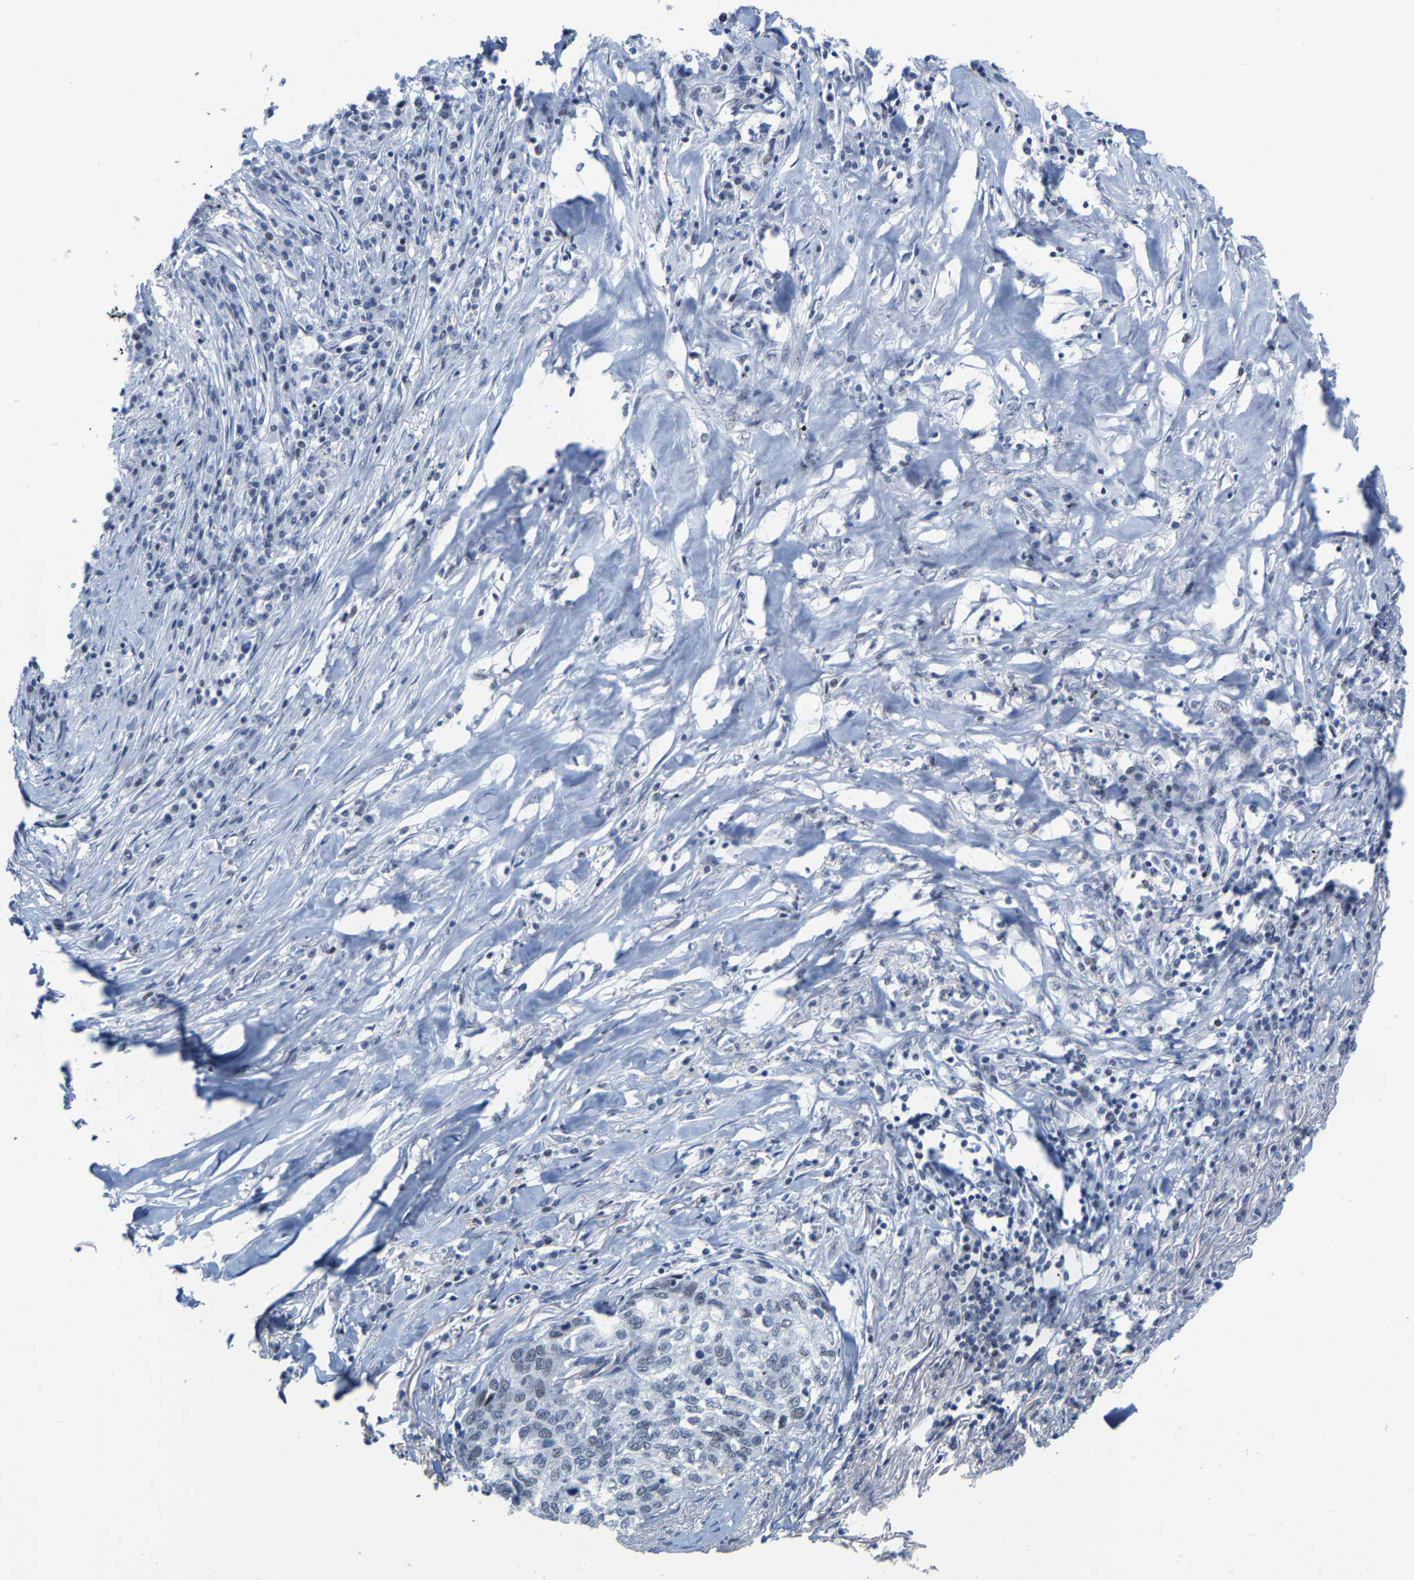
{"staining": {"intensity": "negative", "quantity": "none", "location": "none"}, "tissue": "lung cancer", "cell_type": "Tumor cells", "image_type": "cancer", "snomed": [{"axis": "morphology", "description": "Squamous cell carcinoma, NOS"}, {"axis": "topography", "description": "Lung"}], "caption": "Immunohistochemistry (IHC) histopathology image of neoplastic tissue: human squamous cell carcinoma (lung) stained with DAB shows no significant protein expression in tumor cells.", "gene": "FAM180A", "patient": {"sex": "female", "age": 63}}